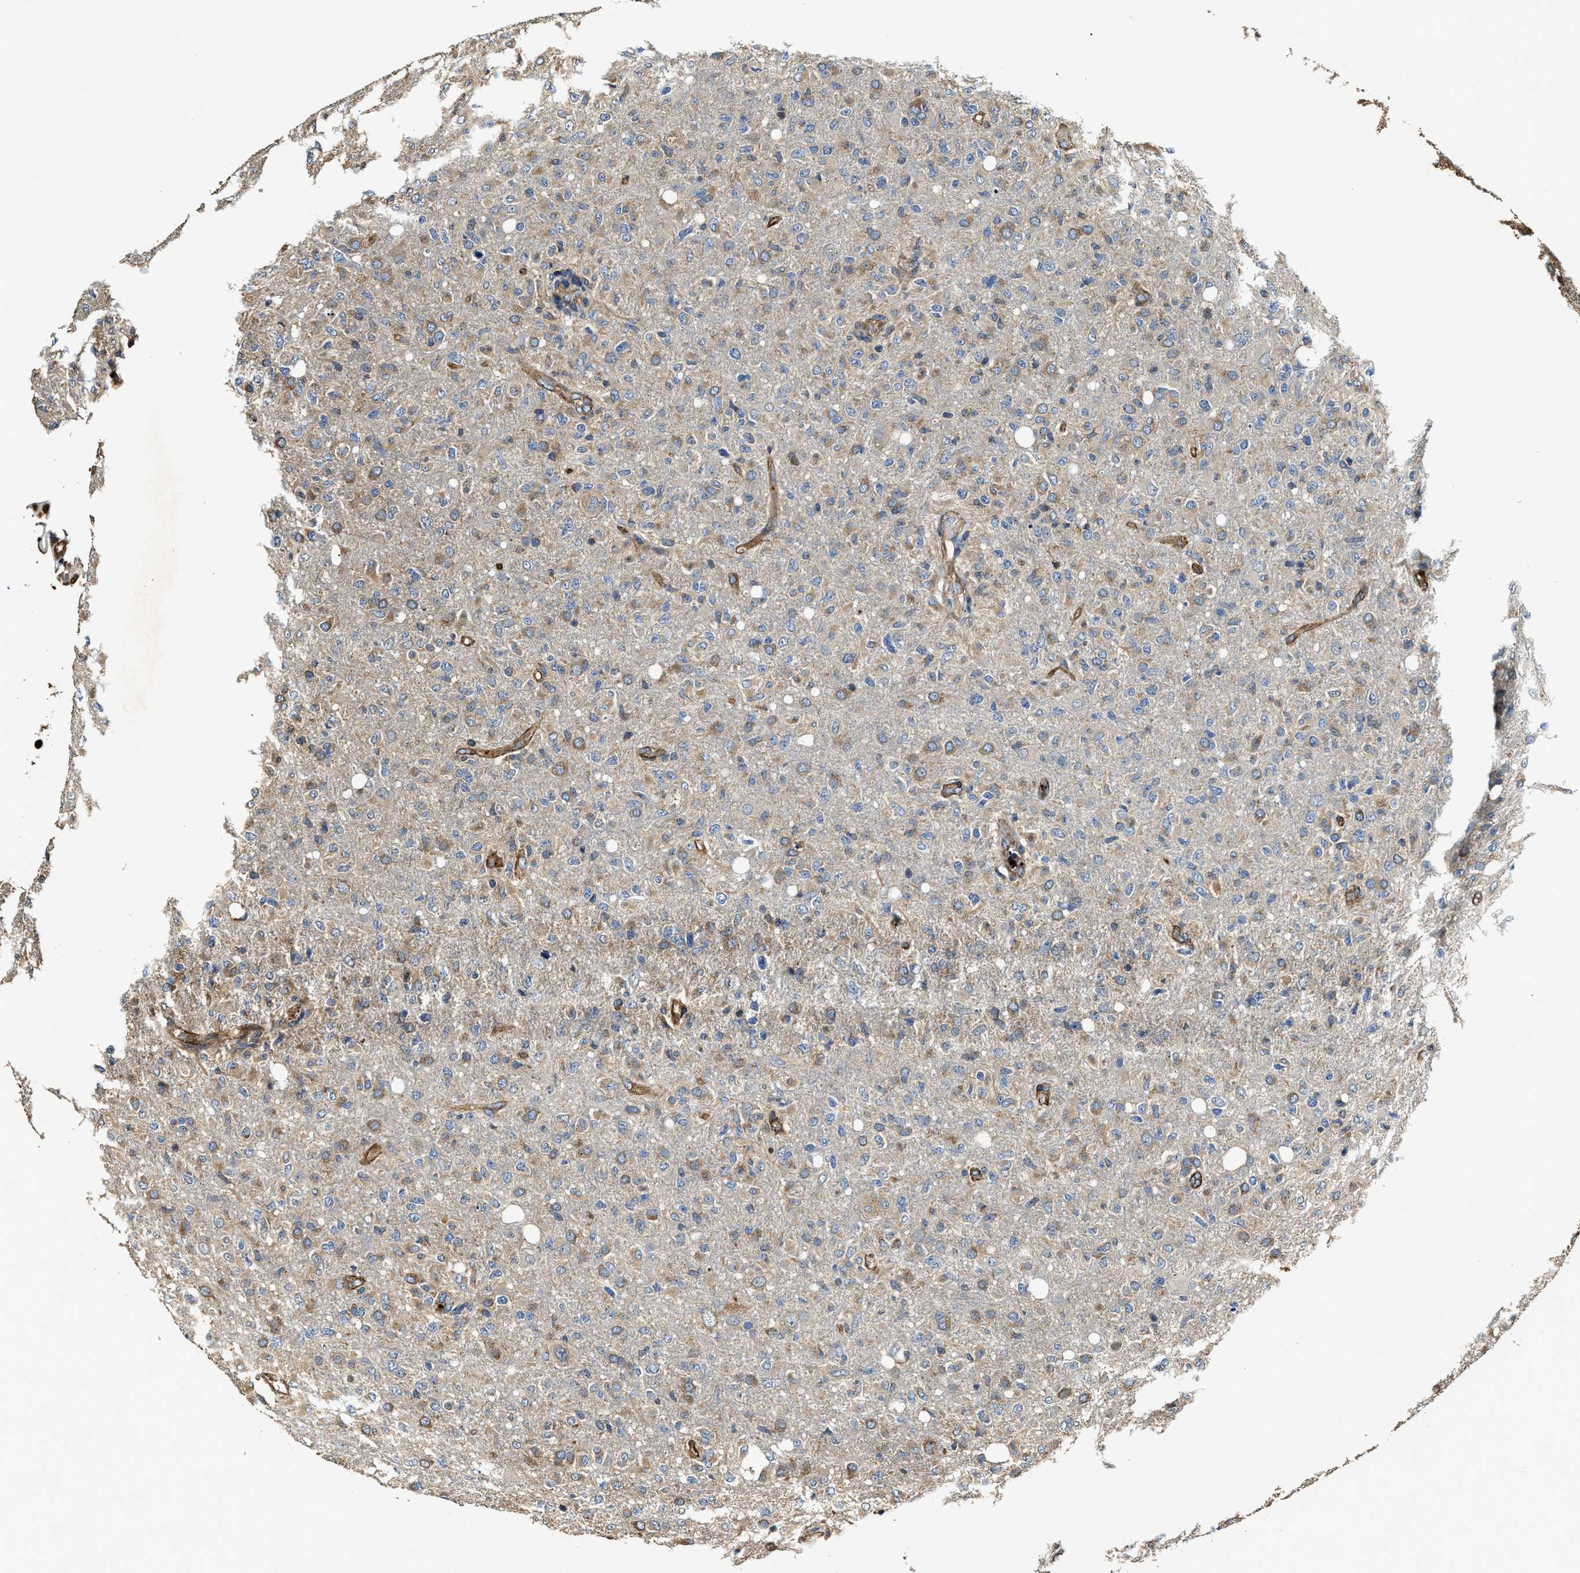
{"staining": {"intensity": "moderate", "quantity": "<25%", "location": "cytoplasmic/membranous"}, "tissue": "glioma", "cell_type": "Tumor cells", "image_type": "cancer", "snomed": [{"axis": "morphology", "description": "Glioma, malignant, High grade"}, {"axis": "topography", "description": "Brain"}], "caption": "Moderate cytoplasmic/membranous staining for a protein is identified in approximately <25% of tumor cells of glioma using immunohistochemistry (IHC).", "gene": "GFRA3", "patient": {"sex": "female", "age": 57}}